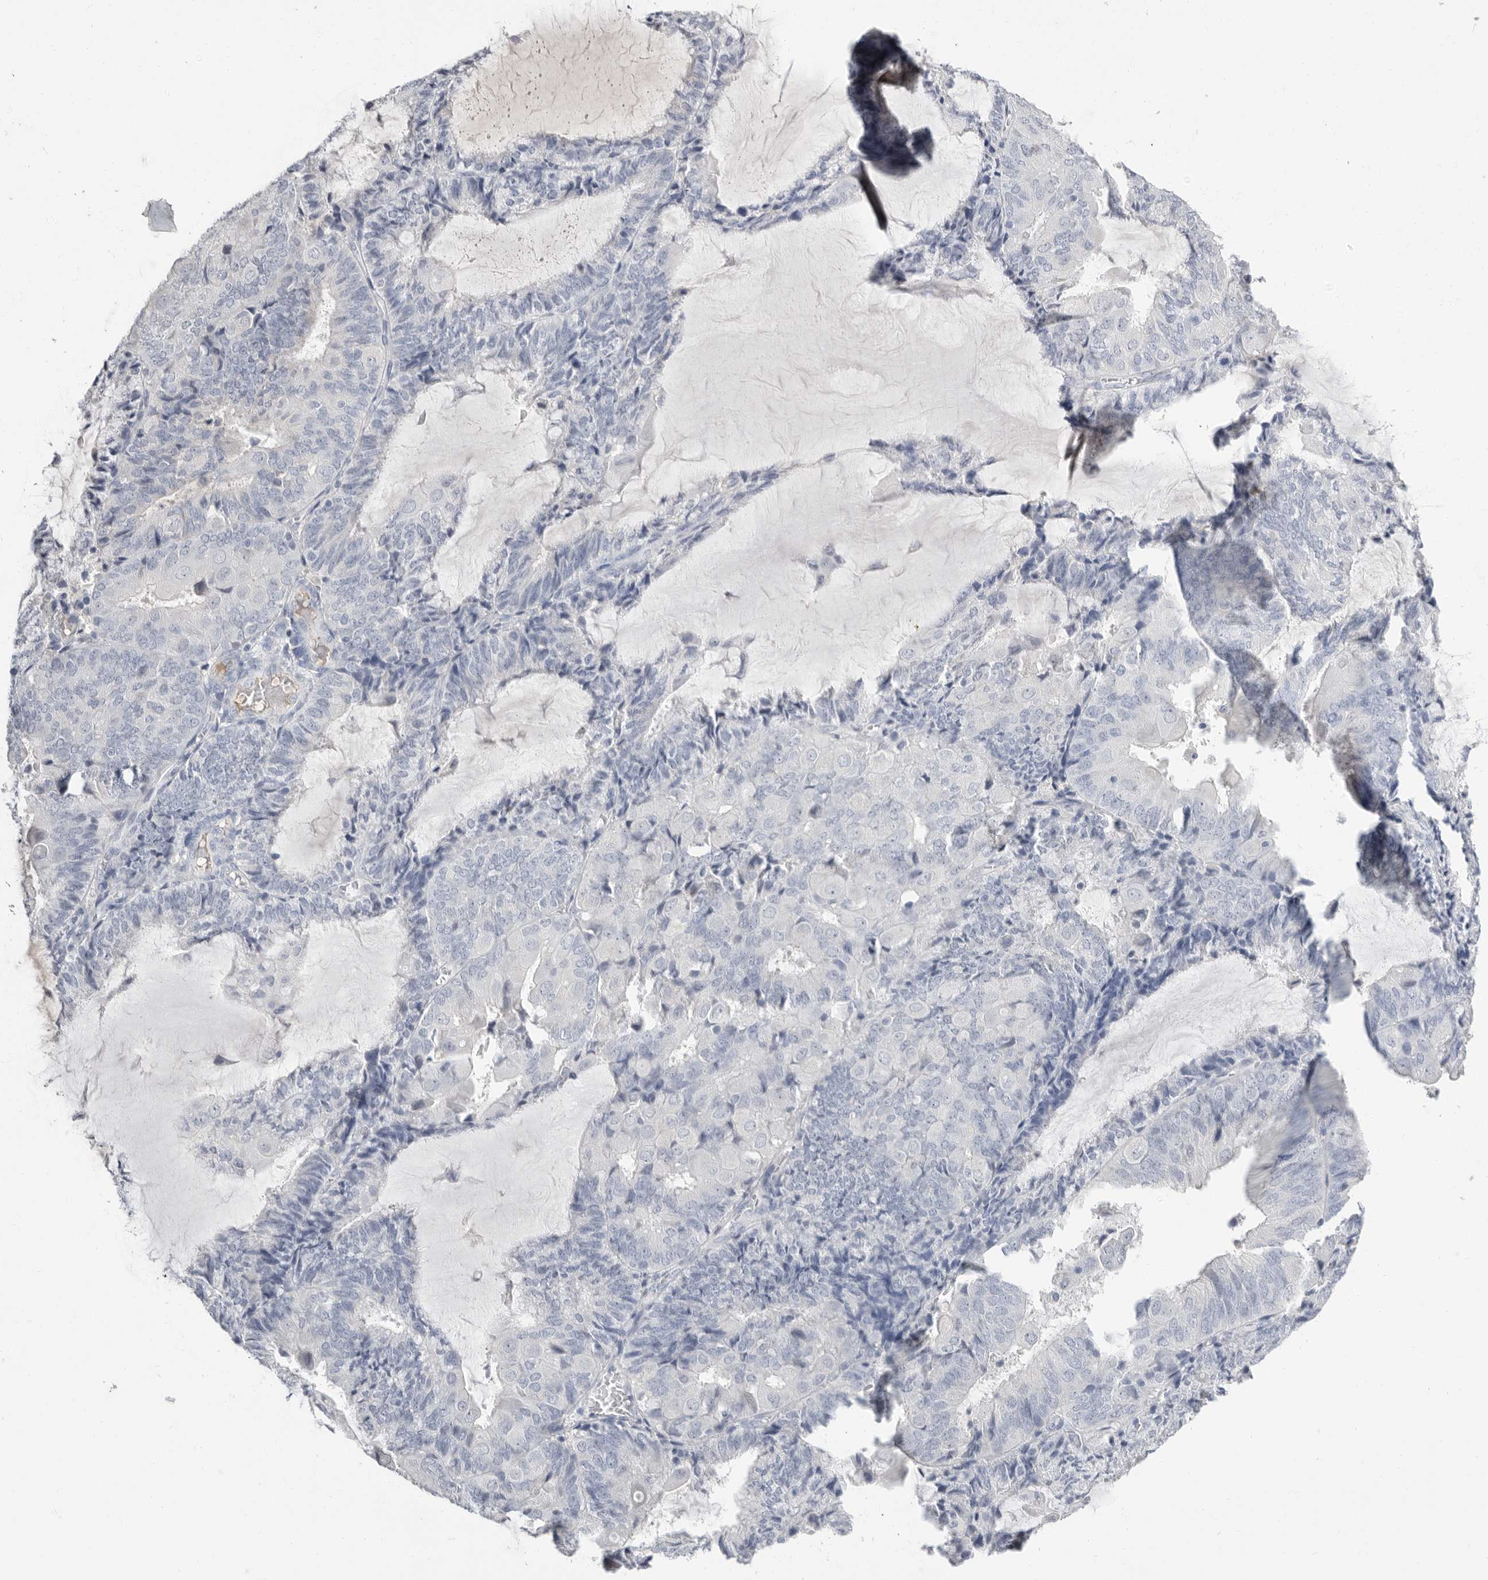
{"staining": {"intensity": "negative", "quantity": "none", "location": "none"}, "tissue": "endometrial cancer", "cell_type": "Tumor cells", "image_type": "cancer", "snomed": [{"axis": "morphology", "description": "Adenocarcinoma, NOS"}, {"axis": "topography", "description": "Endometrium"}], "caption": "A high-resolution photomicrograph shows IHC staining of endometrial cancer, which reveals no significant staining in tumor cells.", "gene": "APOA2", "patient": {"sex": "female", "age": 81}}